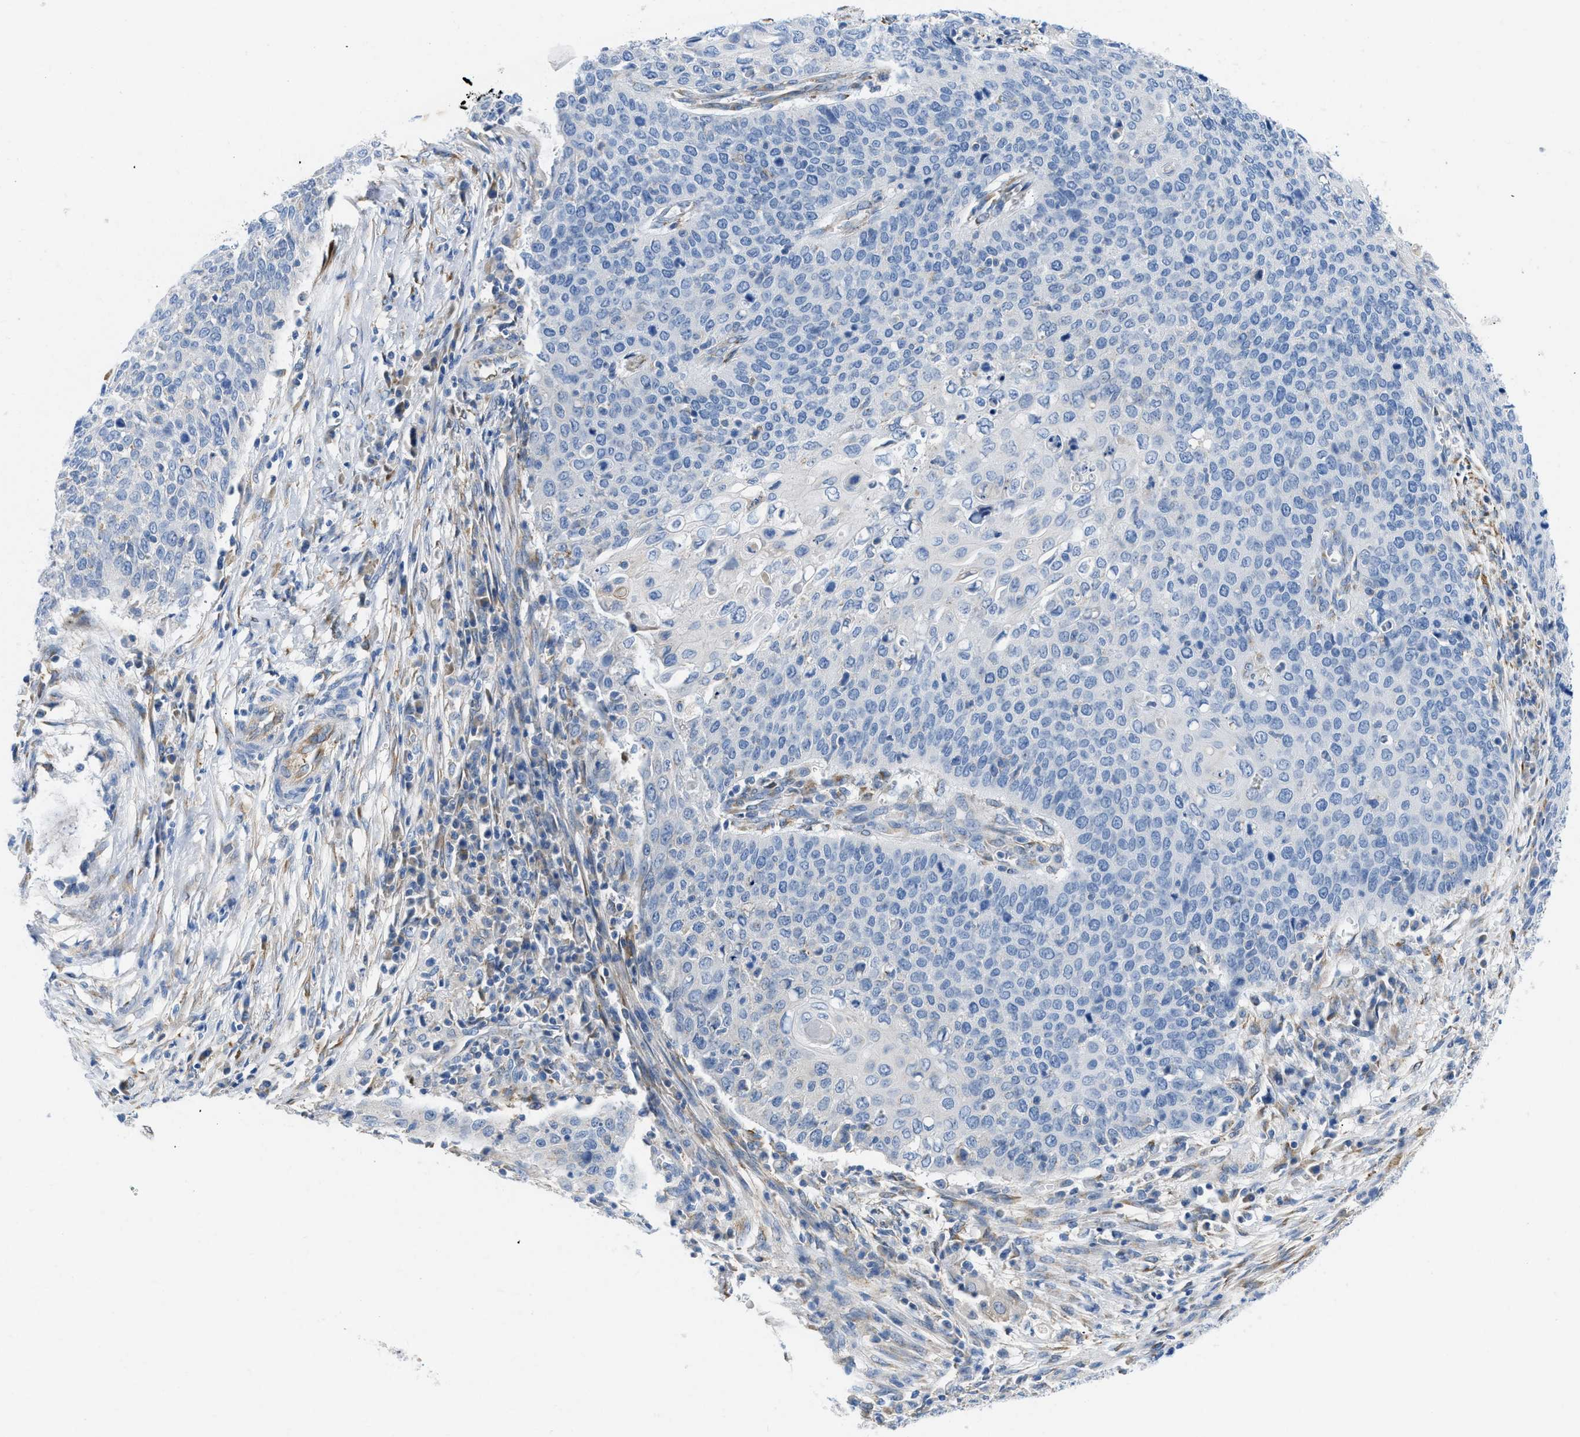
{"staining": {"intensity": "negative", "quantity": "none", "location": "none"}, "tissue": "cervical cancer", "cell_type": "Tumor cells", "image_type": "cancer", "snomed": [{"axis": "morphology", "description": "Squamous cell carcinoma, NOS"}, {"axis": "topography", "description": "Cervix"}], "caption": "A high-resolution histopathology image shows immunohistochemistry staining of squamous cell carcinoma (cervical), which reveals no significant expression in tumor cells.", "gene": "BNC2", "patient": {"sex": "female", "age": 39}}